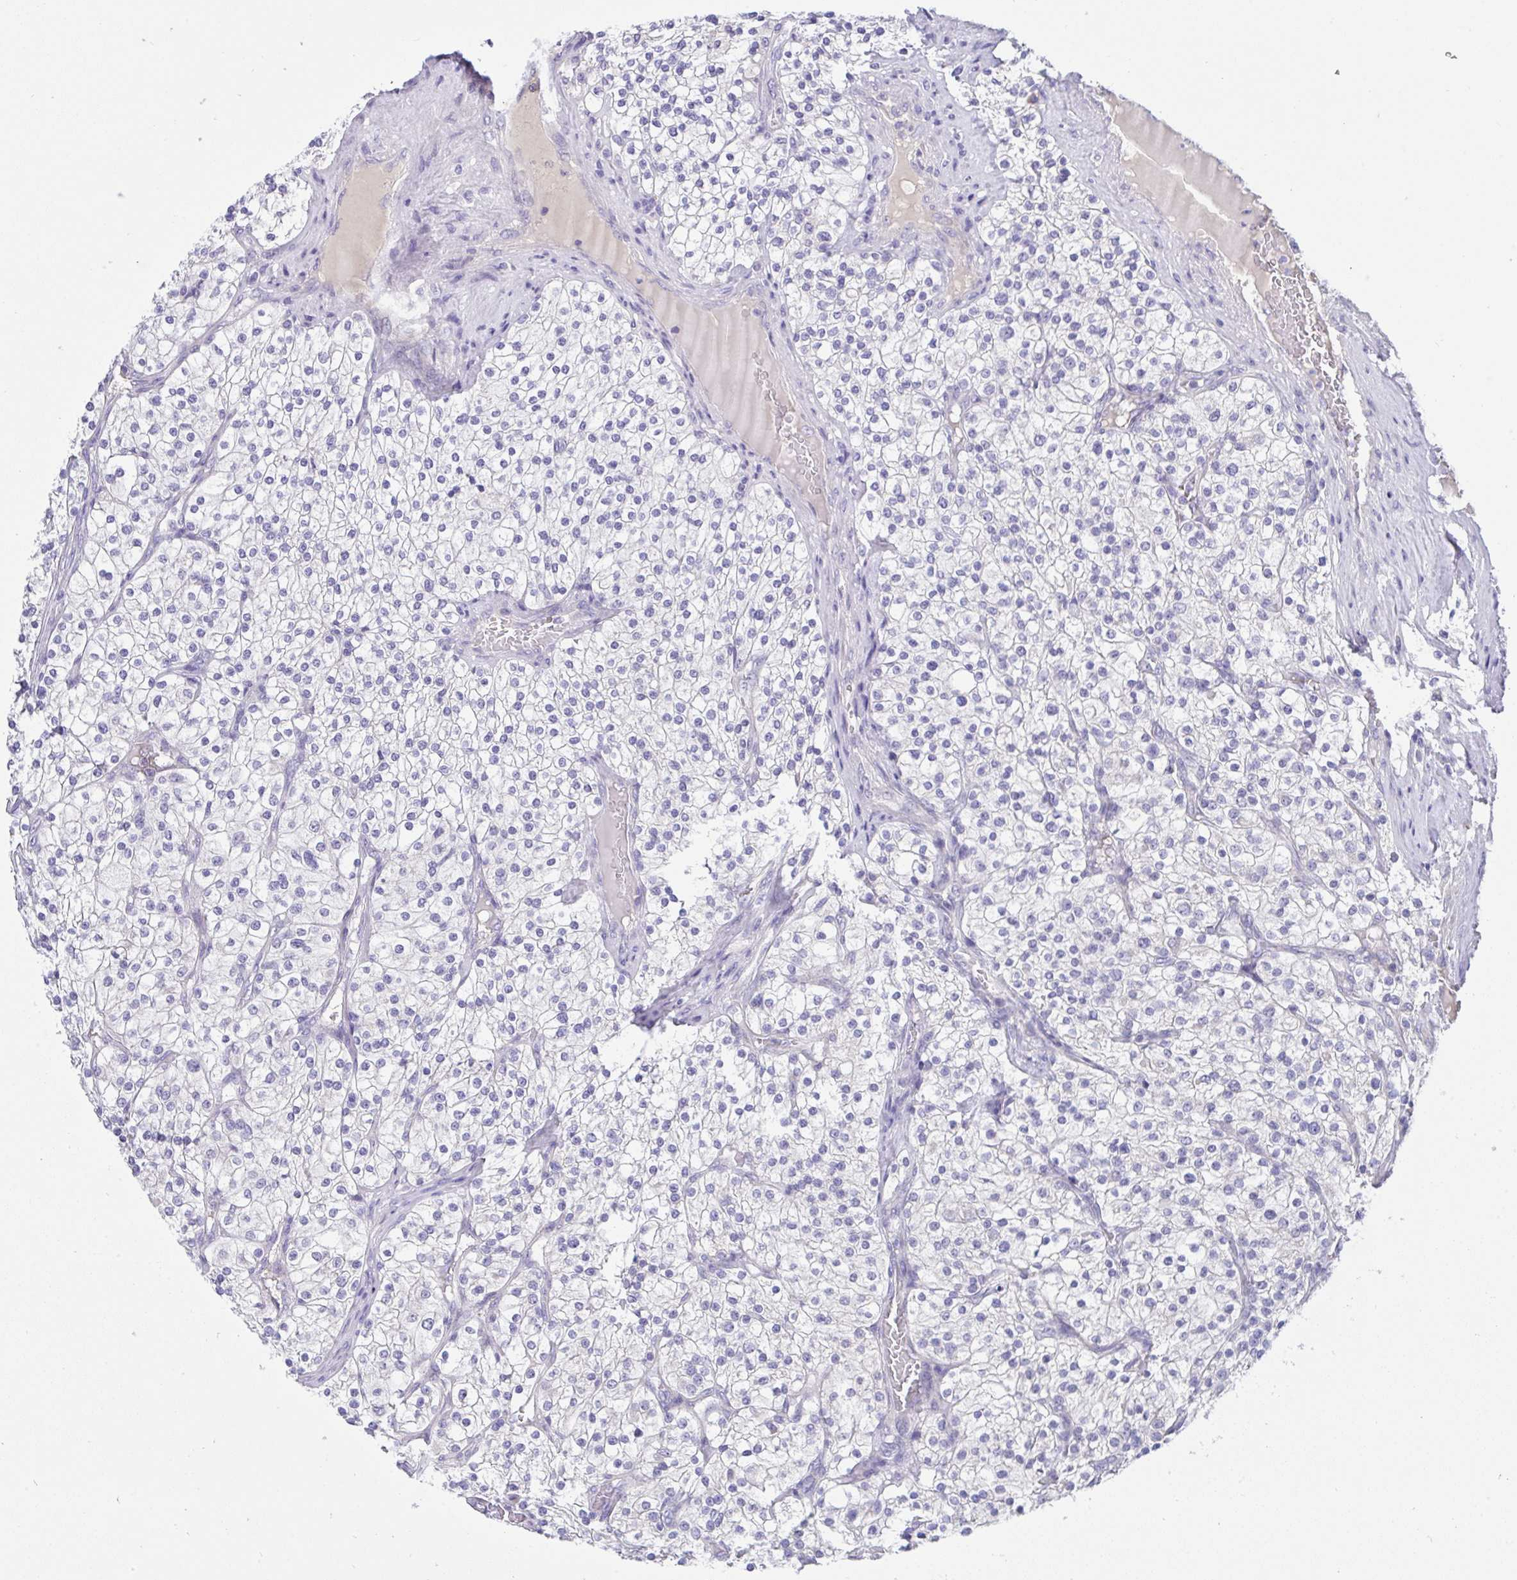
{"staining": {"intensity": "negative", "quantity": "none", "location": "none"}, "tissue": "renal cancer", "cell_type": "Tumor cells", "image_type": "cancer", "snomed": [{"axis": "morphology", "description": "Adenocarcinoma, NOS"}, {"axis": "topography", "description": "Kidney"}], "caption": "Tumor cells show no significant protein expression in renal cancer. (DAB (3,3'-diaminobenzidine) immunohistochemistry with hematoxylin counter stain).", "gene": "TMEM41A", "patient": {"sex": "male", "age": 80}}